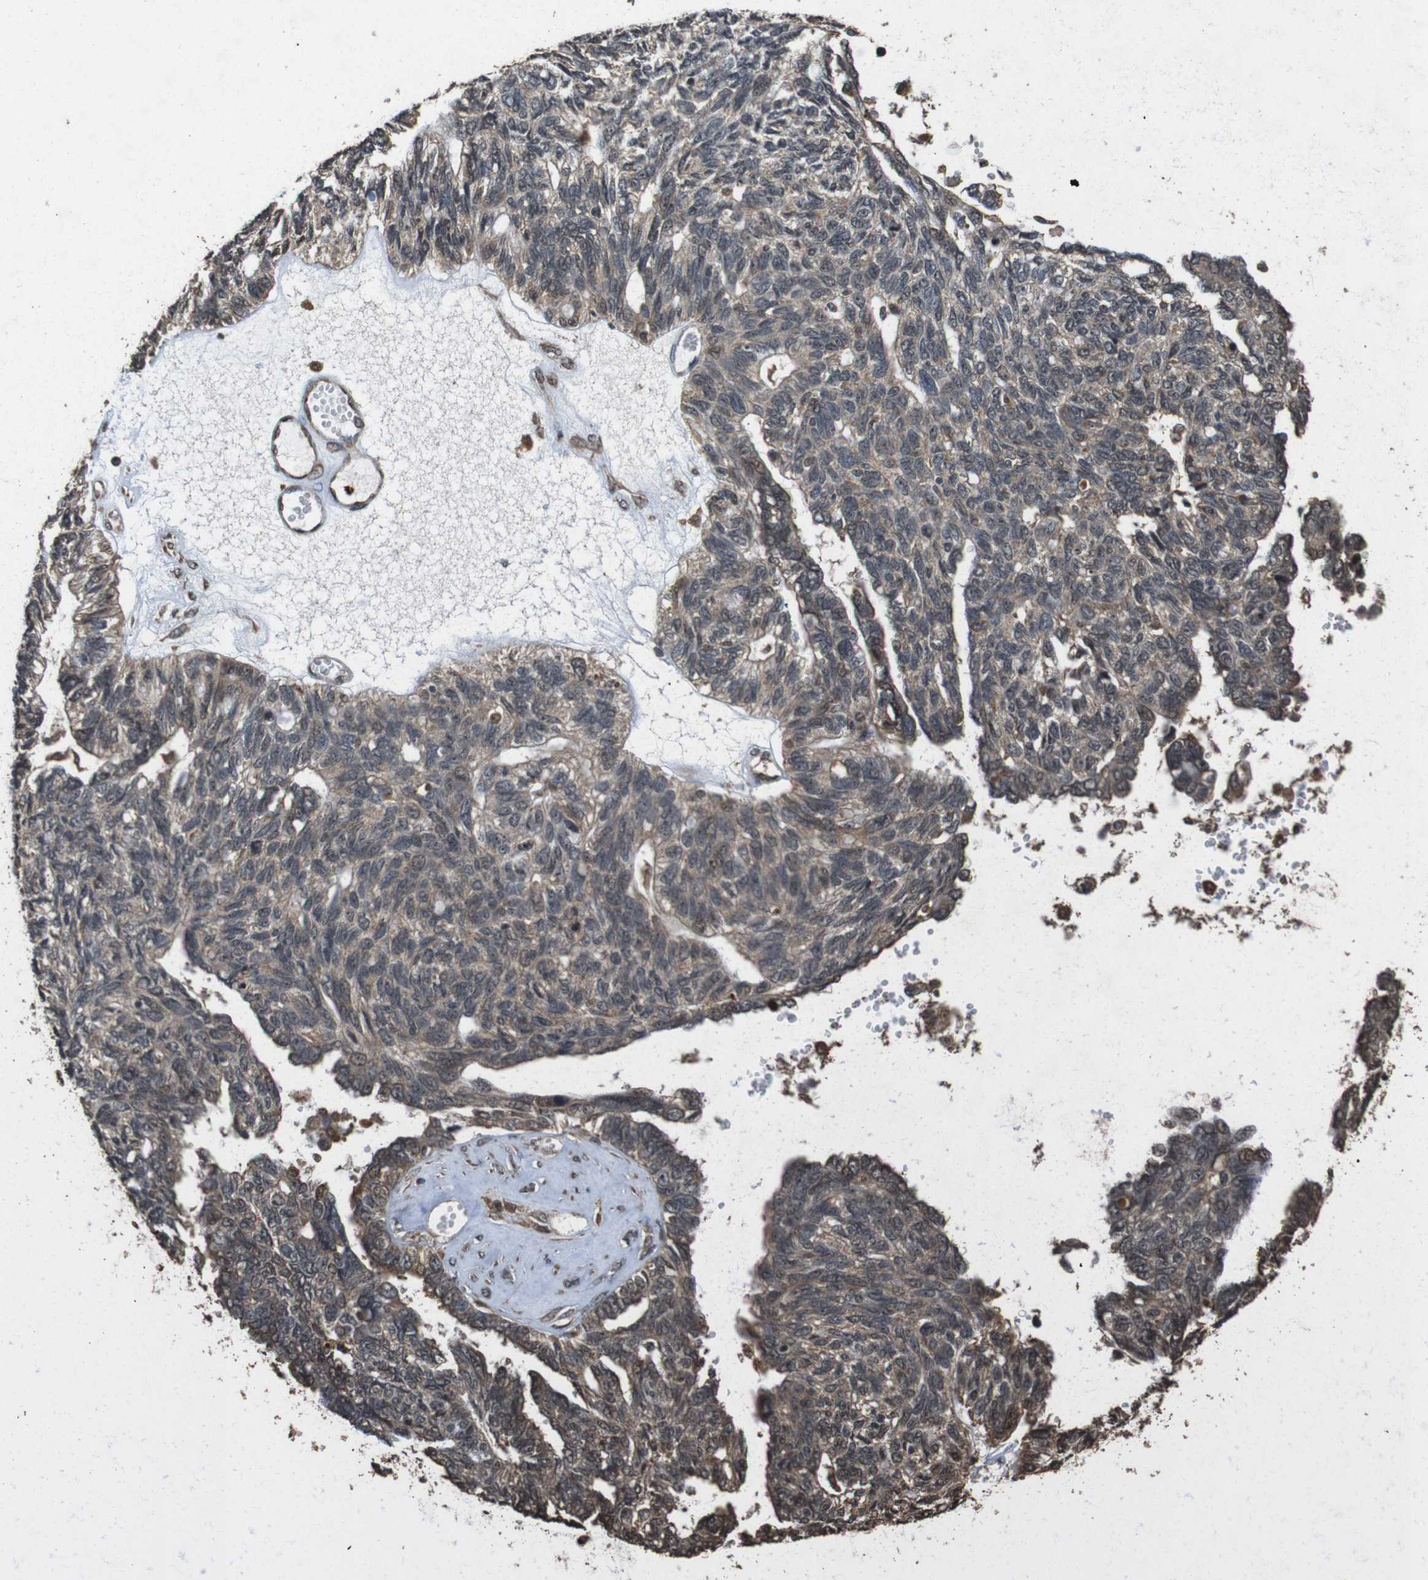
{"staining": {"intensity": "weak", "quantity": "25%-75%", "location": "cytoplasmic/membranous"}, "tissue": "ovarian cancer", "cell_type": "Tumor cells", "image_type": "cancer", "snomed": [{"axis": "morphology", "description": "Cystadenocarcinoma, serous, NOS"}, {"axis": "topography", "description": "Ovary"}], "caption": "Ovarian cancer stained for a protein exhibits weak cytoplasmic/membranous positivity in tumor cells. (Brightfield microscopy of DAB IHC at high magnification).", "gene": "RRAS2", "patient": {"sex": "female", "age": 79}}